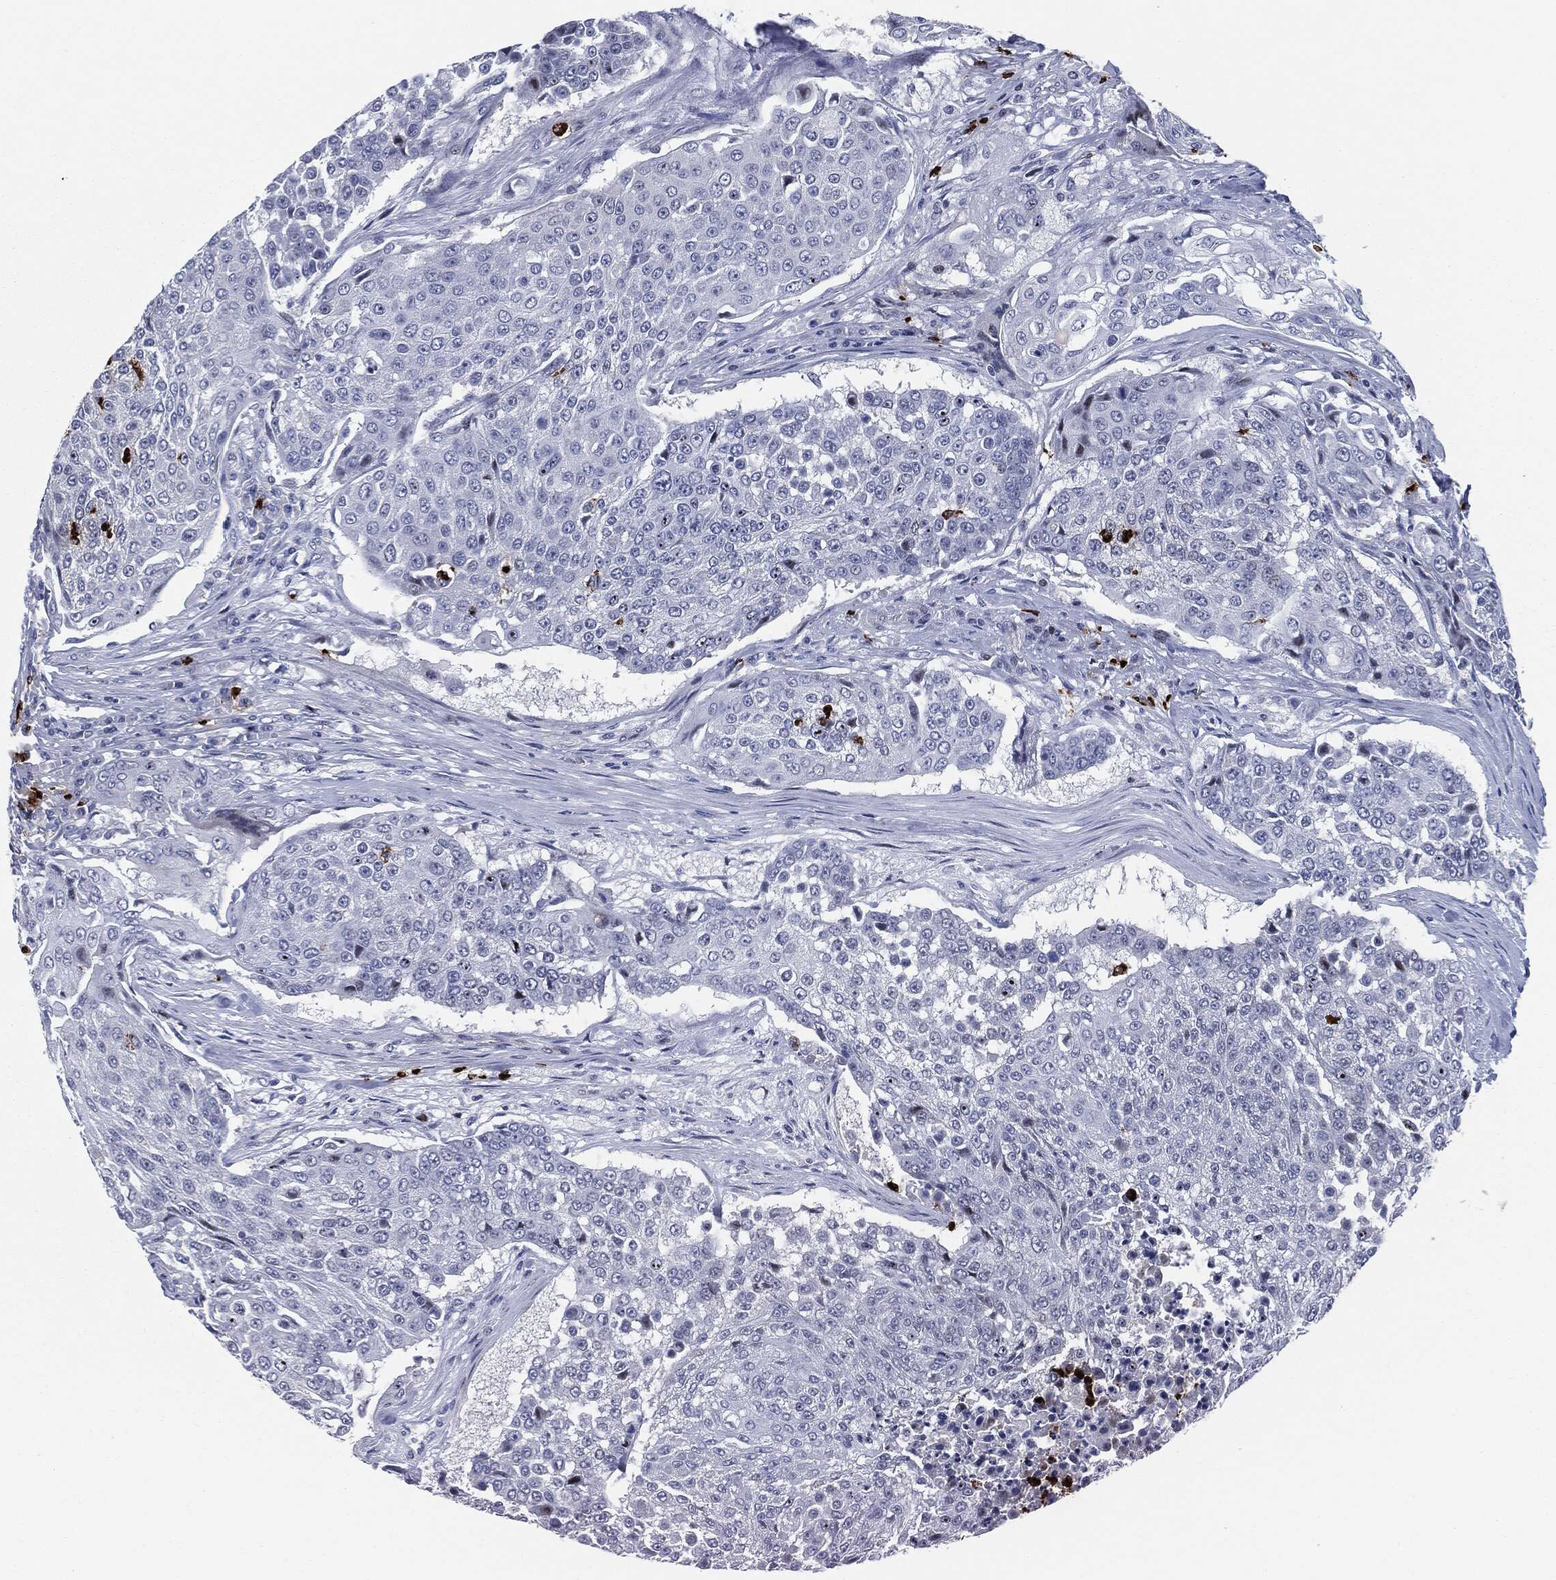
{"staining": {"intensity": "negative", "quantity": "none", "location": "none"}, "tissue": "urothelial cancer", "cell_type": "Tumor cells", "image_type": "cancer", "snomed": [{"axis": "morphology", "description": "Urothelial carcinoma, High grade"}, {"axis": "topography", "description": "Urinary bladder"}], "caption": "This is an immunohistochemistry (IHC) micrograph of urothelial cancer. There is no positivity in tumor cells.", "gene": "MPO", "patient": {"sex": "female", "age": 63}}